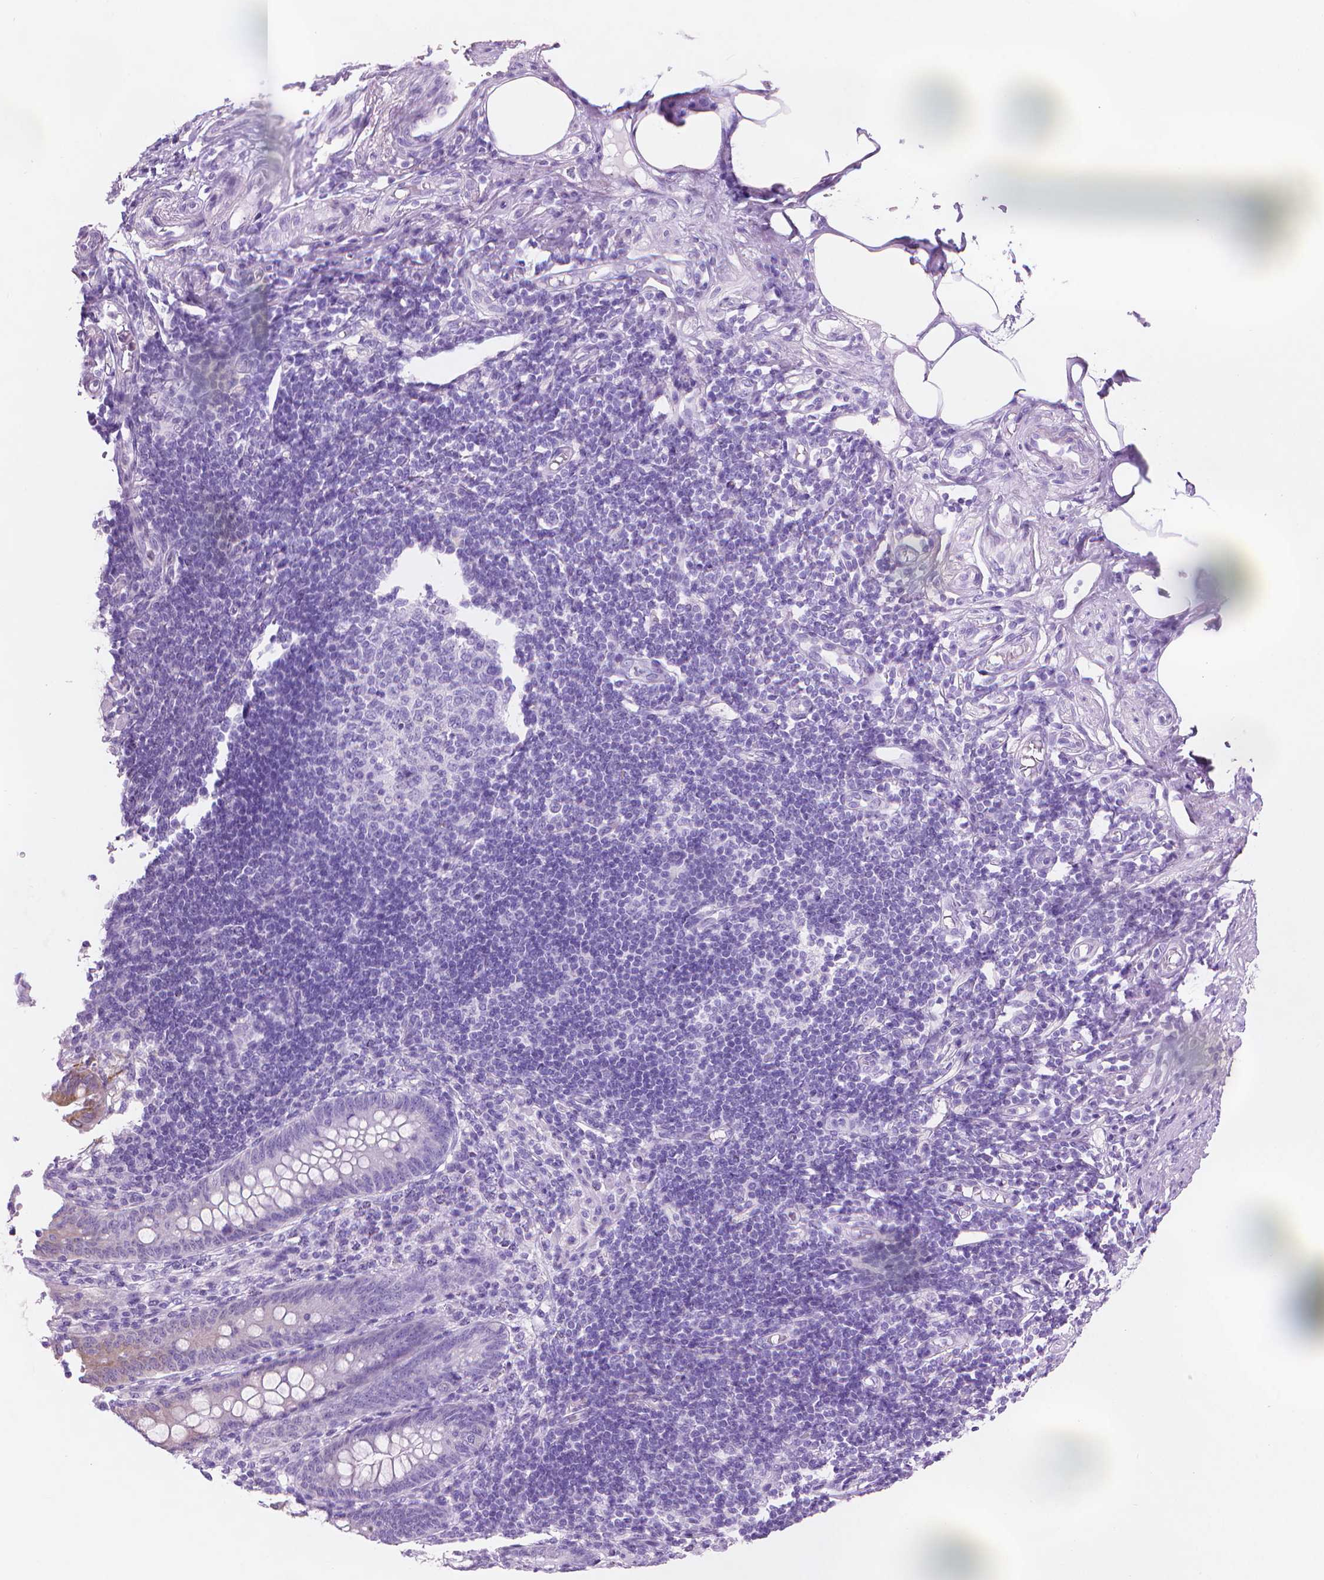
{"staining": {"intensity": "moderate", "quantity": "<25%", "location": "cytoplasmic/membranous"}, "tissue": "appendix", "cell_type": "Glandular cells", "image_type": "normal", "snomed": [{"axis": "morphology", "description": "Normal tissue, NOS"}, {"axis": "topography", "description": "Appendix"}], "caption": "DAB immunohistochemical staining of normal human appendix displays moderate cytoplasmic/membranous protein staining in approximately <25% of glandular cells. Nuclei are stained in blue.", "gene": "TTC29", "patient": {"sex": "female", "age": 57}}